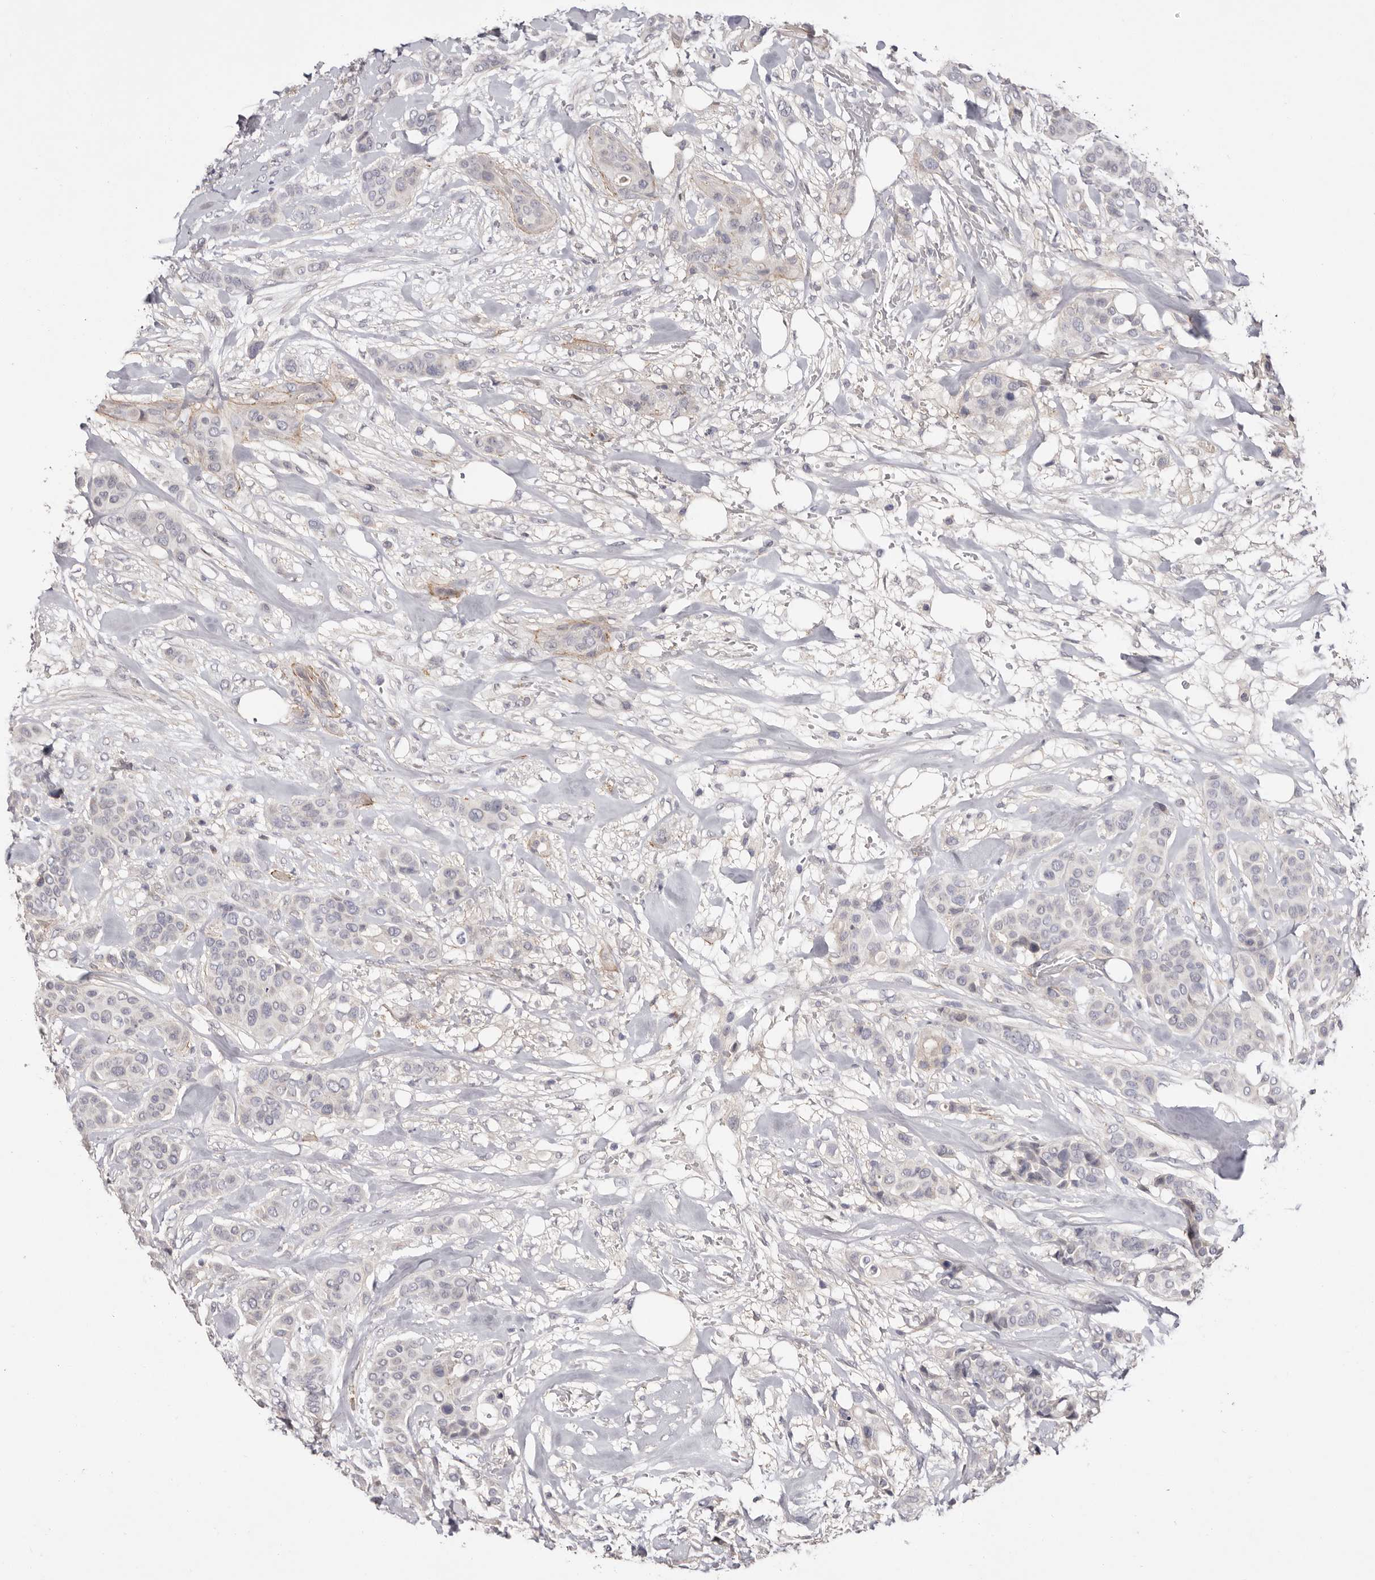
{"staining": {"intensity": "negative", "quantity": "none", "location": "none"}, "tissue": "breast cancer", "cell_type": "Tumor cells", "image_type": "cancer", "snomed": [{"axis": "morphology", "description": "Lobular carcinoma"}, {"axis": "topography", "description": "Breast"}], "caption": "There is no significant expression in tumor cells of breast cancer (lobular carcinoma). (Stains: DAB IHC with hematoxylin counter stain, Microscopy: brightfield microscopy at high magnification).", "gene": "LMLN", "patient": {"sex": "female", "age": 51}}